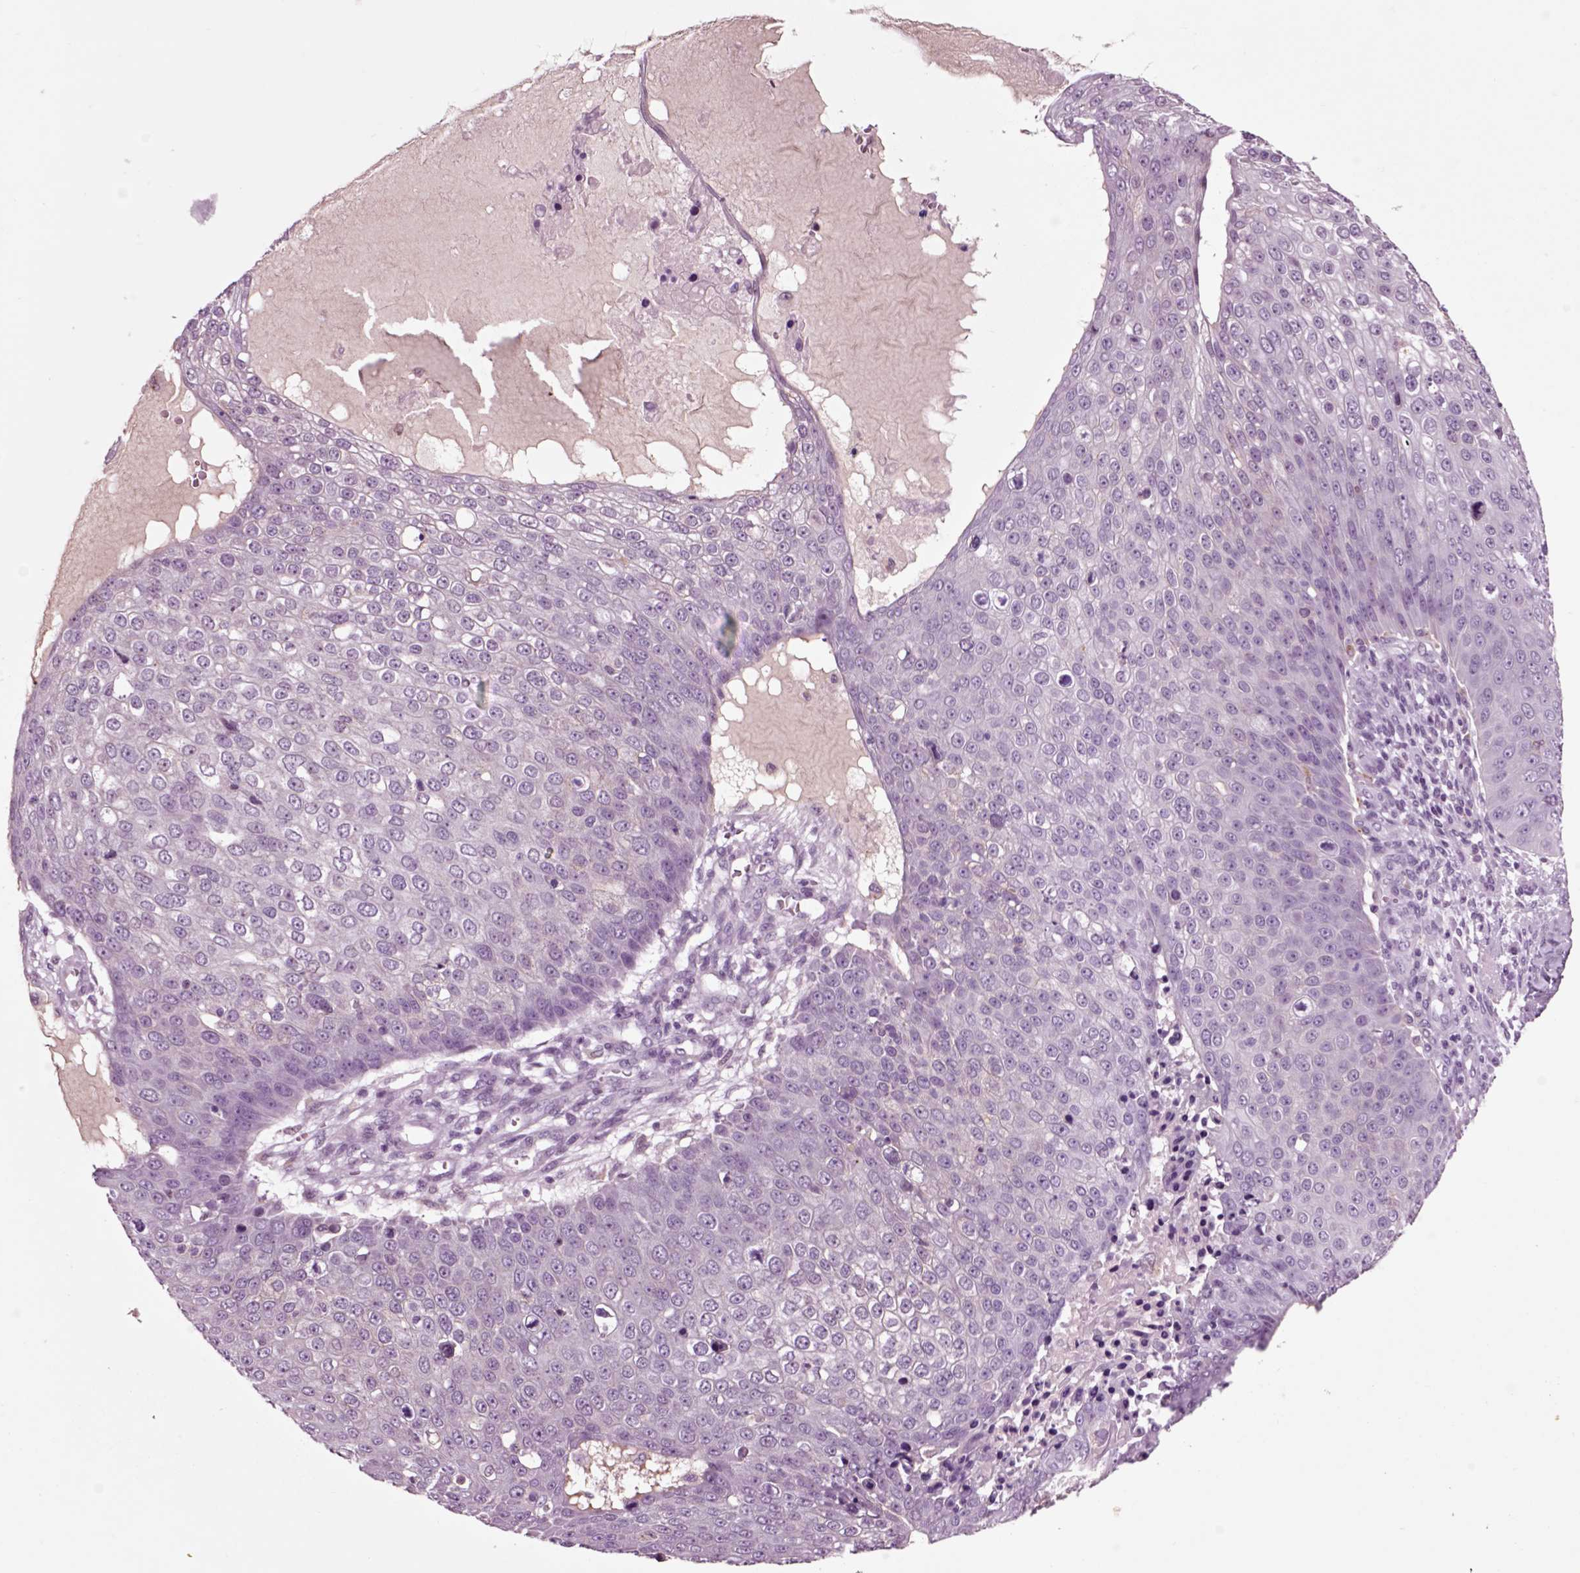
{"staining": {"intensity": "negative", "quantity": "none", "location": "none"}, "tissue": "skin cancer", "cell_type": "Tumor cells", "image_type": "cancer", "snomed": [{"axis": "morphology", "description": "Squamous cell carcinoma, NOS"}, {"axis": "topography", "description": "Skin"}], "caption": "Squamous cell carcinoma (skin) was stained to show a protein in brown. There is no significant staining in tumor cells.", "gene": "CHGB", "patient": {"sex": "male", "age": 71}}